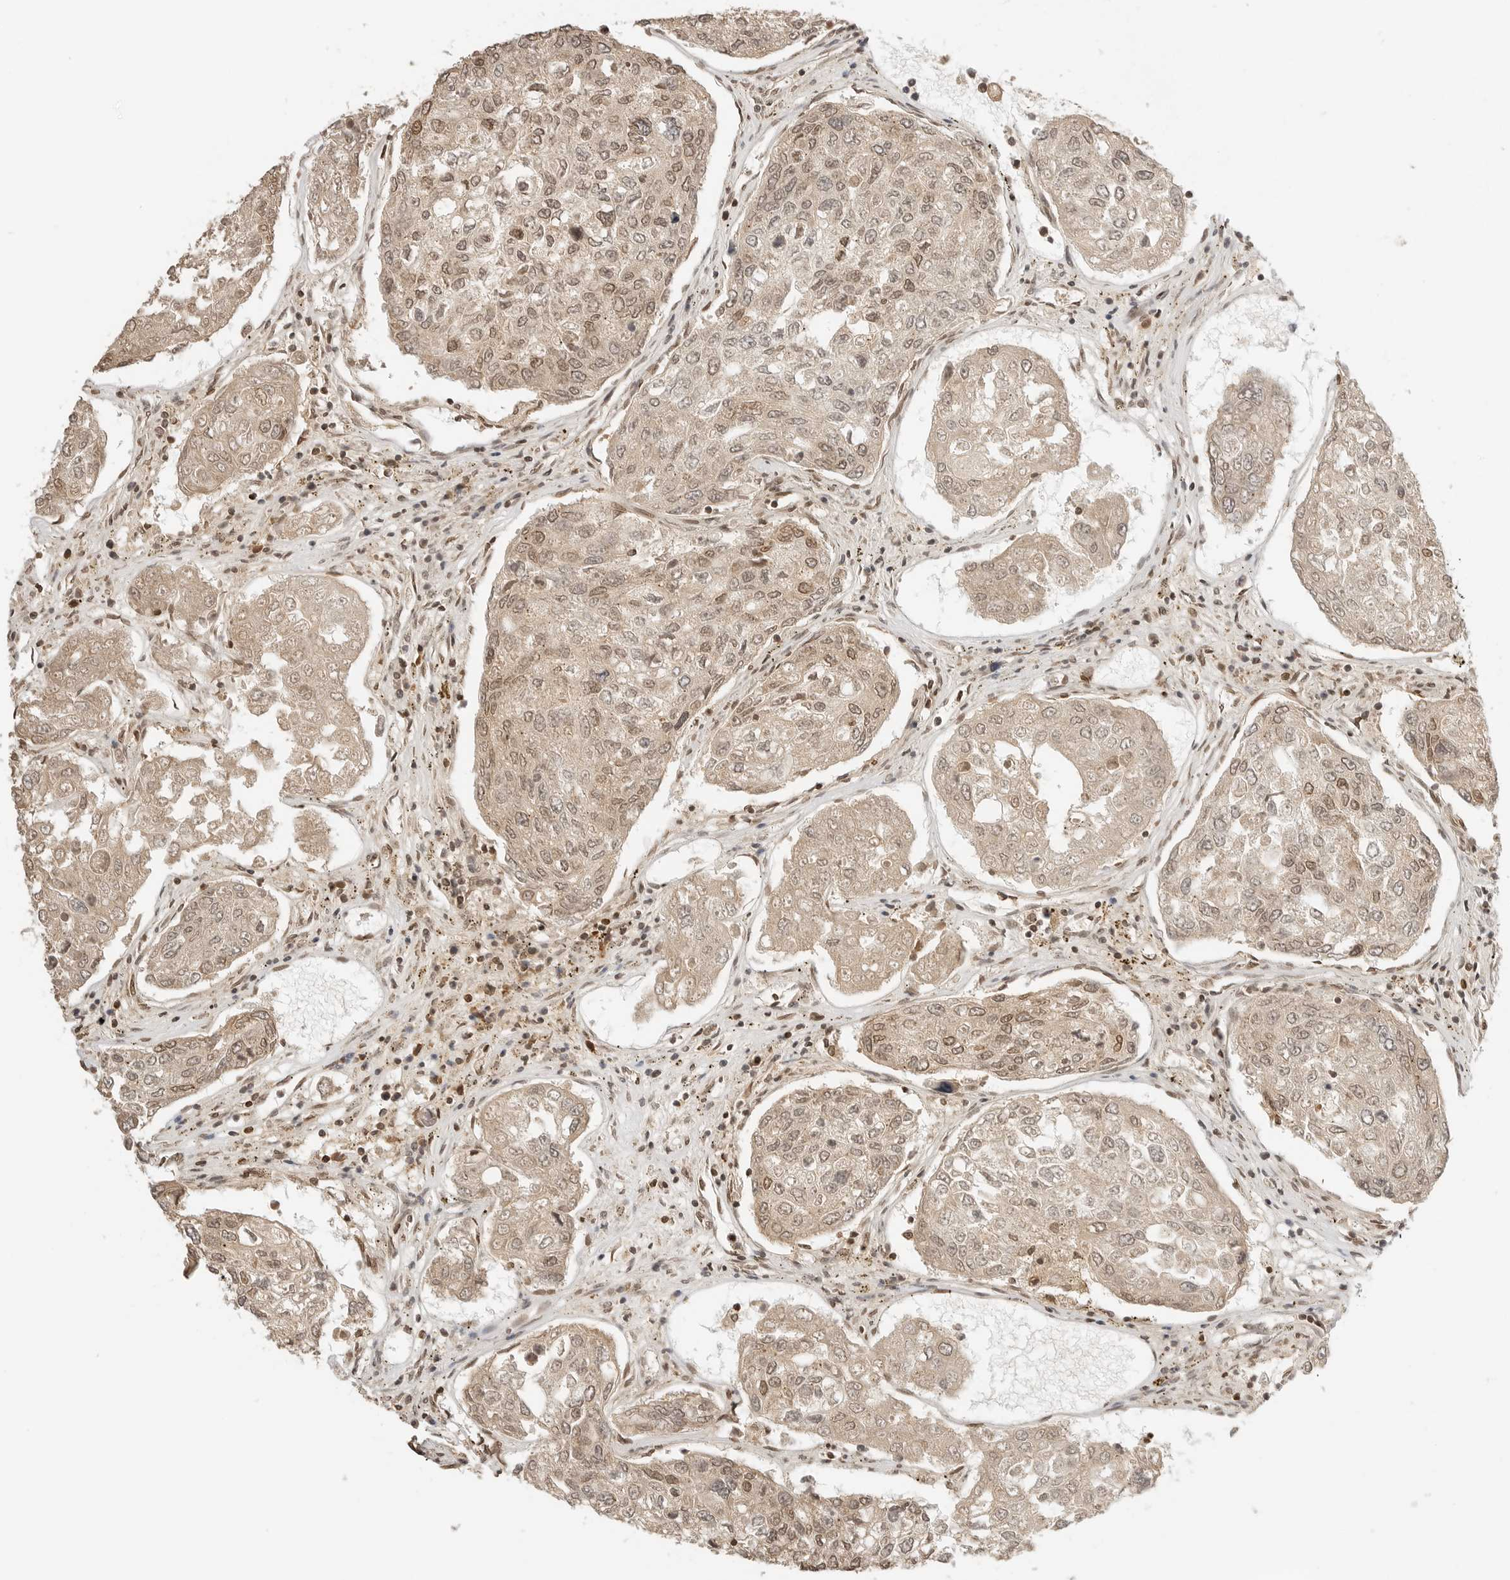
{"staining": {"intensity": "moderate", "quantity": ">75%", "location": "cytoplasmic/membranous,nuclear"}, "tissue": "urothelial cancer", "cell_type": "Tumor cells", "image_type": "cancer", "snomed": [{"axis": "morphology", "description": "Urothelial carcinoma, High grade"}, {"axis": "topography", "description": "Lymph node"}, {"axis": "topography", "description": "Urinary bladder"}], "caption": "Immunohistochemical staining of high-grade urothelial carcinoma displays medium levels of moderate cytoplasmic/membranous and nuclear staining in approximately >75% of tumor cells. (Brightfield microscopy of DAB IHC at high magnification).", "gene": "POLH", "patient": {"sex": "male", "age": 51}}